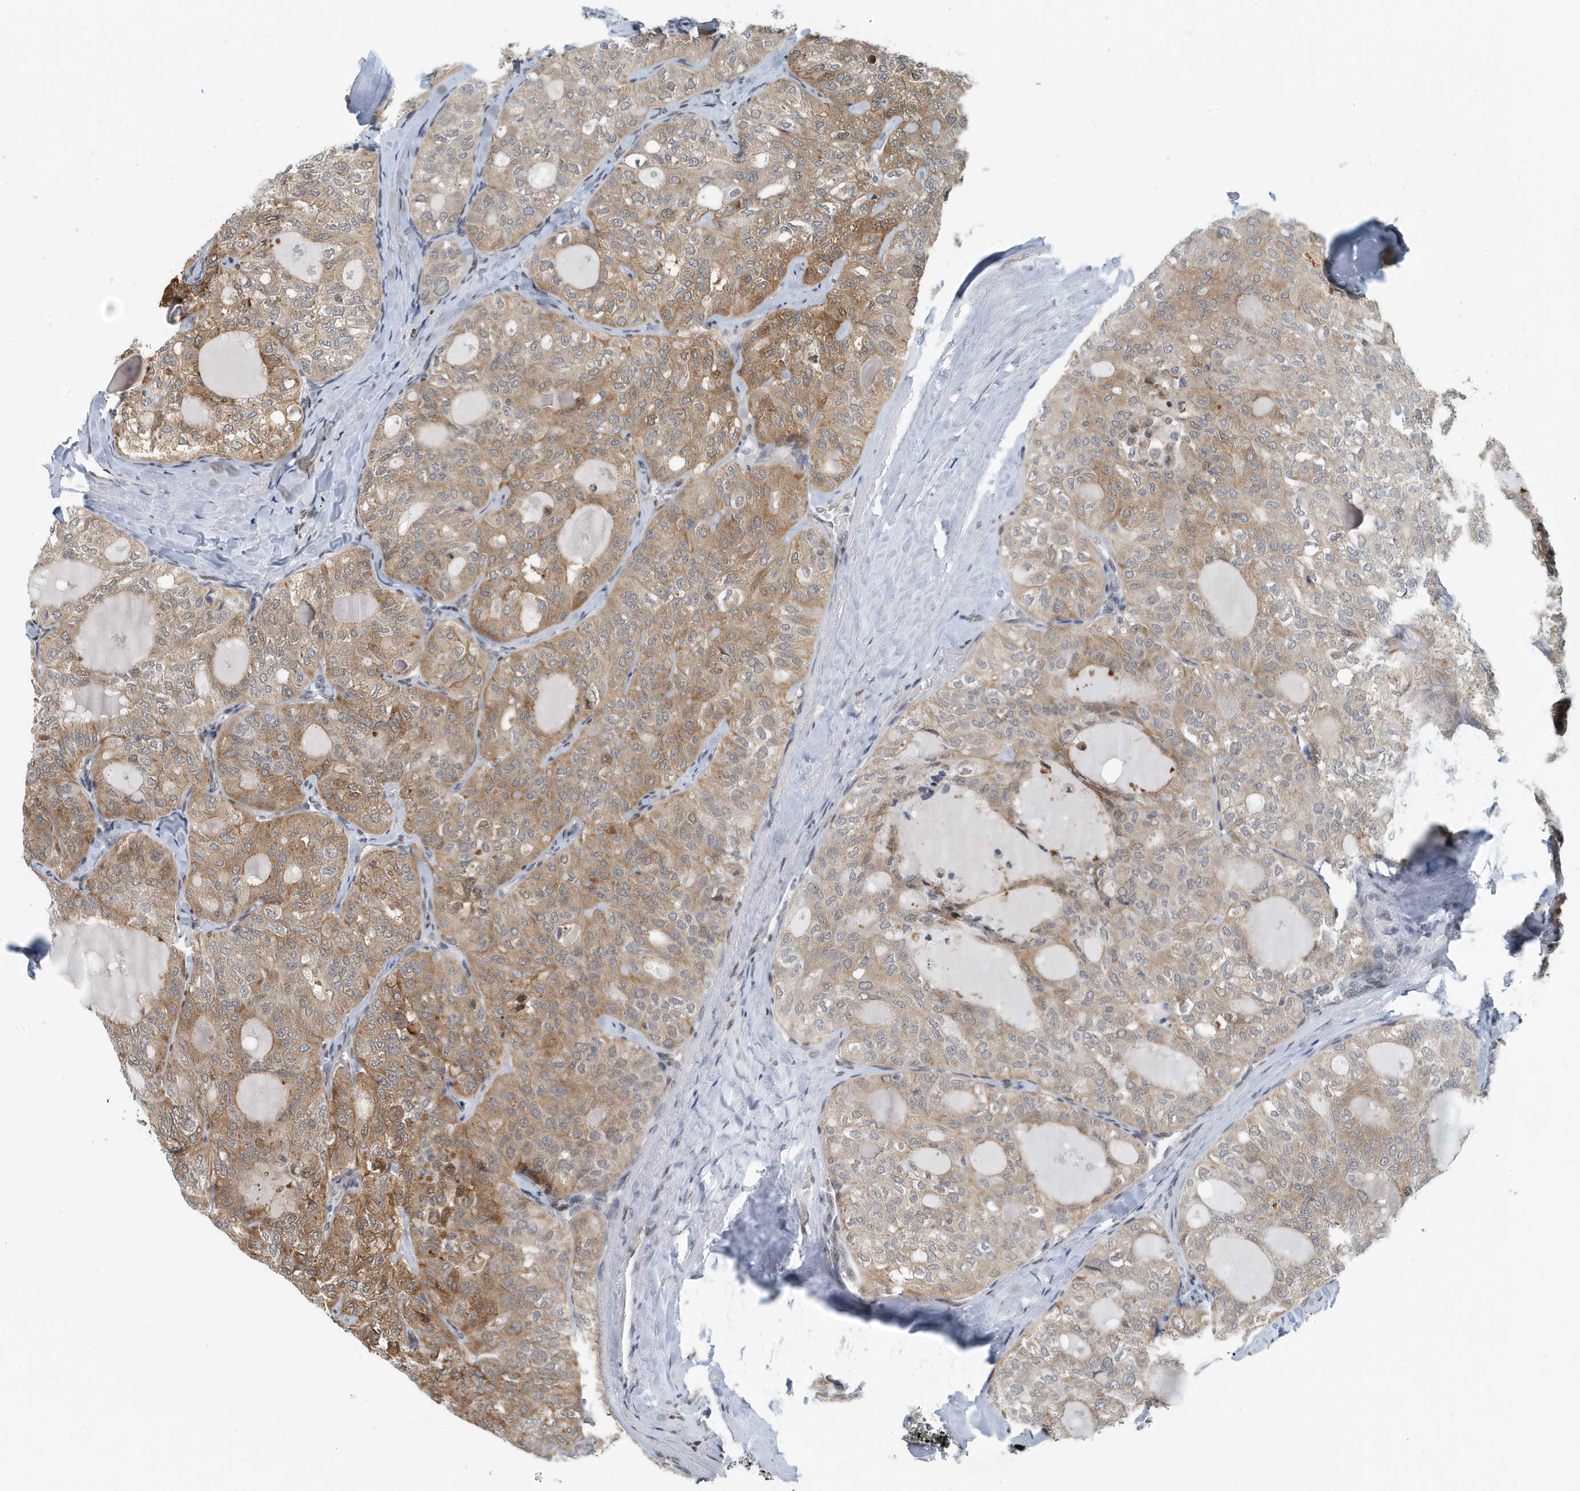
{"staining": {"intensity": "moderate", "quantity": ">75%", "location": "cytoplasmic/membranous"}, "tissue": "thyroid cancer", "cell_type": "Tumor cells", "image_type": "cancer", "snomed": [{"axis": "morphology", "description": "Follicular adenoma carcinoma, NOS"}, {"axis": "topography", "description": "Thyroid gland"}], "caption": "Approximately >75% of tumor cells in follicular adenoma carcinoma (thyroid) exhibit moderate cytoplasmic/membranous protein staining as visualized by brown immunohistochemical staining.", "gene": "KIF15", "patient": {"sex": "male", "age": 75}}